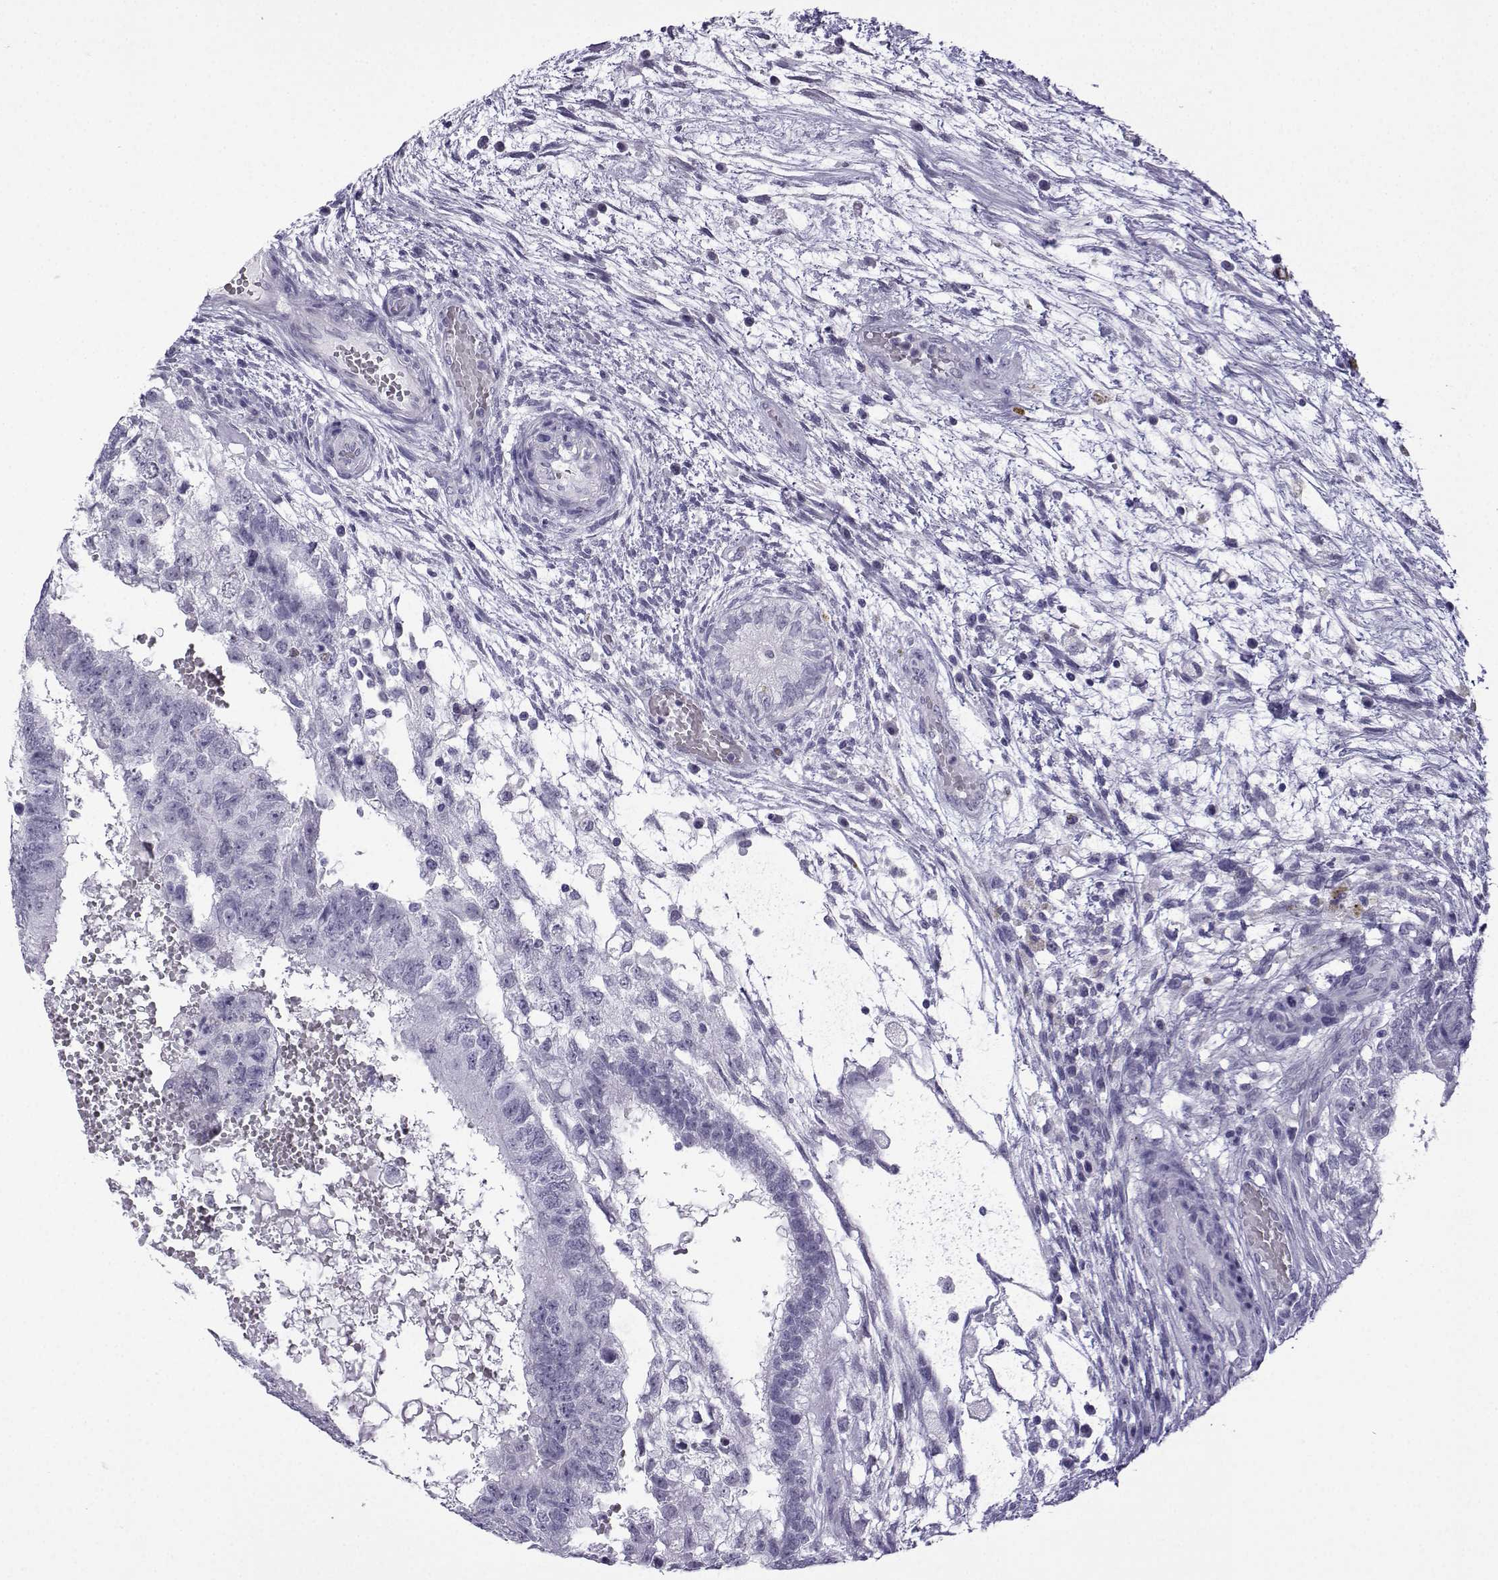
{"staining": {"intensity": "negative", "quantity": "none", "location": "none"}, "tissue": "testis cancer", "cell_type": "Tumor cells", "image_type": "cancer", "snomed": [{"axis": "morphology", "description": "Normal tissue, NOS"}, {"axis": "morphology", "description": "Carcinoma, Embryonal, NOS"}, {"axis": "topography", "description": "Testis"}, {"axis": "topography", "description": "Epididymis"}], "caption": "A micrograph of testis cancer (embryonal carcinoma) stained for a protein displays no brown staining in tumor cells. (DAB IHC with hematoxylin counter stain).", "gene": "MRGBP", "patient": {"sex": "male", "age": 32}}